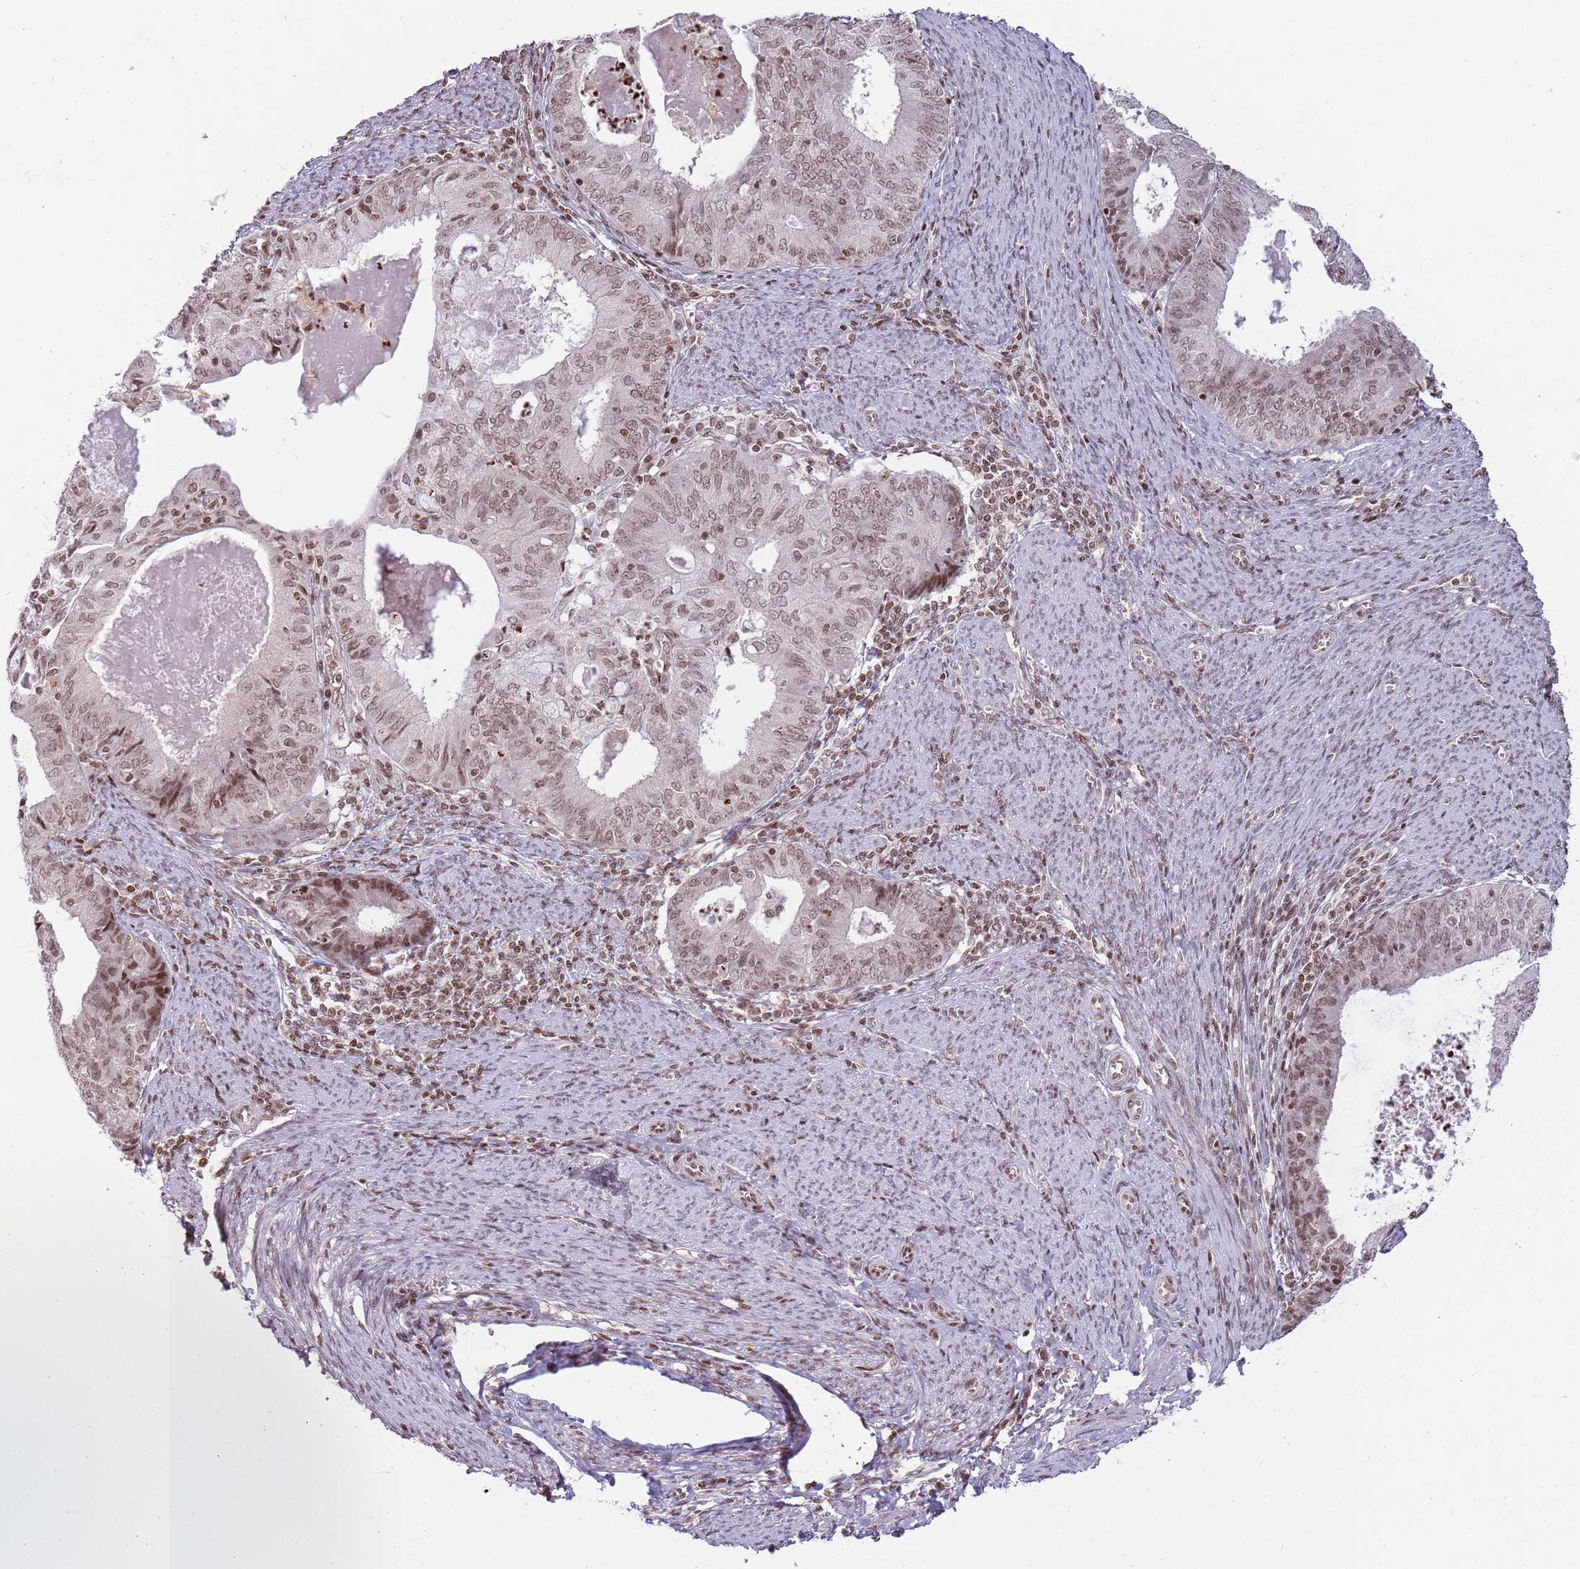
{"staining": {"intensity": "moderate", "quantity": ">75%", "location": "cytoplasmic/membranous,nuclear"}, "tissue": "endometrial cancer", "cell_type": "Tumor cells", "image_type": "cancer", "snomed": [{"axis": "morphology", "description": "Adenocarcinoma, NOS"}, {"axis": "topography", "description": "Endometrium"}], "caption": "This micrograph shows IHC staining of endometrial adenocarcinoma, with medium moderate cytoplasmic/membranous and nuclear staining in approximately >75% of tumor cells.", "gene": "SH3RF3", "patient": {"sex": "female", "age": 57}}